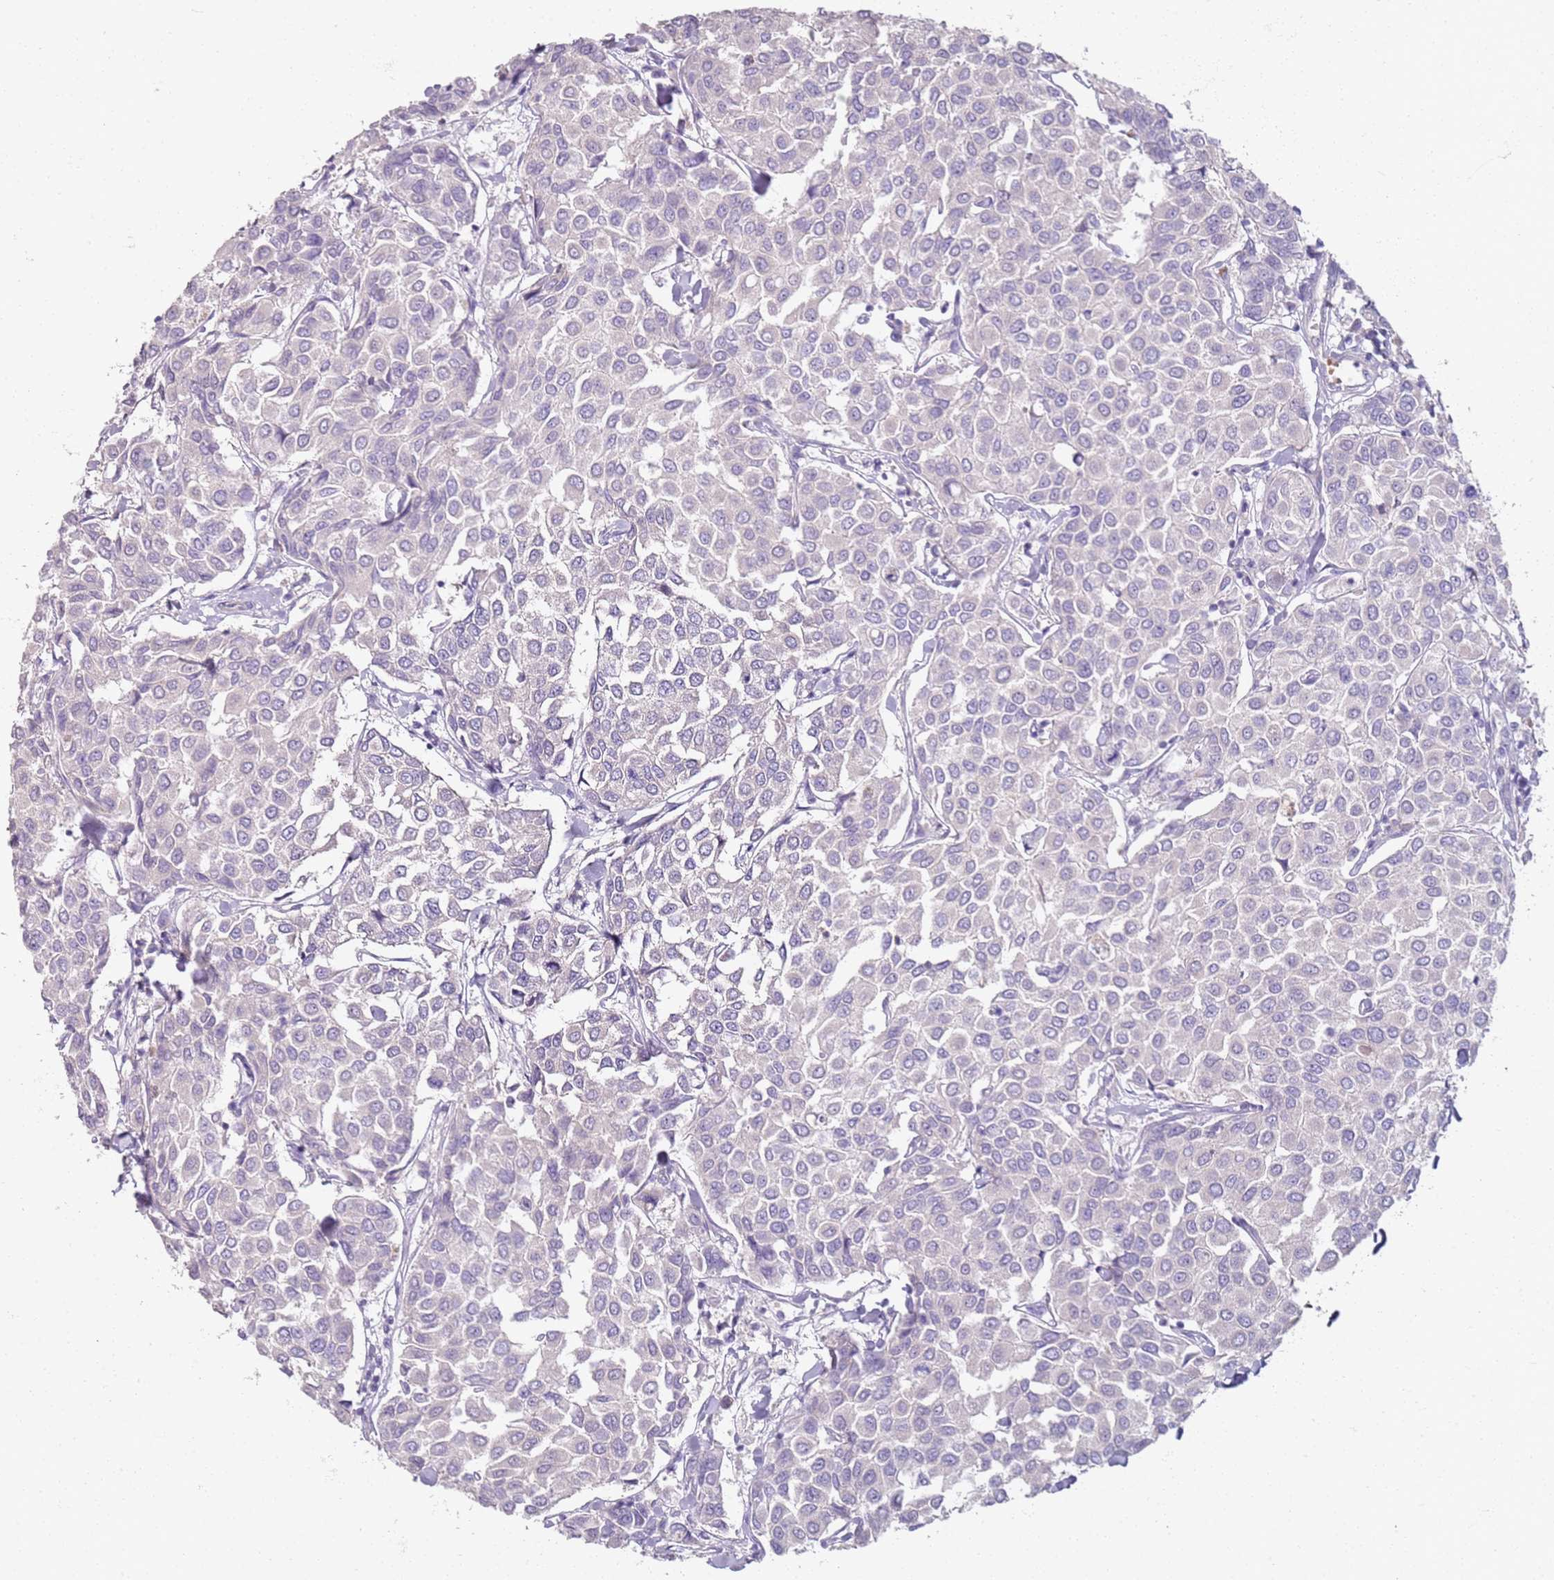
{"staining": {"intensity": "negative", "quantity": "none", "location": "none"}, "tissue": "breast cancer", "cell_type": "Tumor cells", "image_type": "cancer", "snomed": [{"axis": "morphology", "description": "Duct carcinoma"}, {"axis": "topography", "description": "Breast"}], "caption": "DAB (3,3'-diaminobenzidine) immunohistochemical staining of human breast cancer (infiltrating ductal carcinoma) shows no significant positivity in tumor cells.", "gene": "CD40LG", "patient": {"sex": "female", "age": 55}}